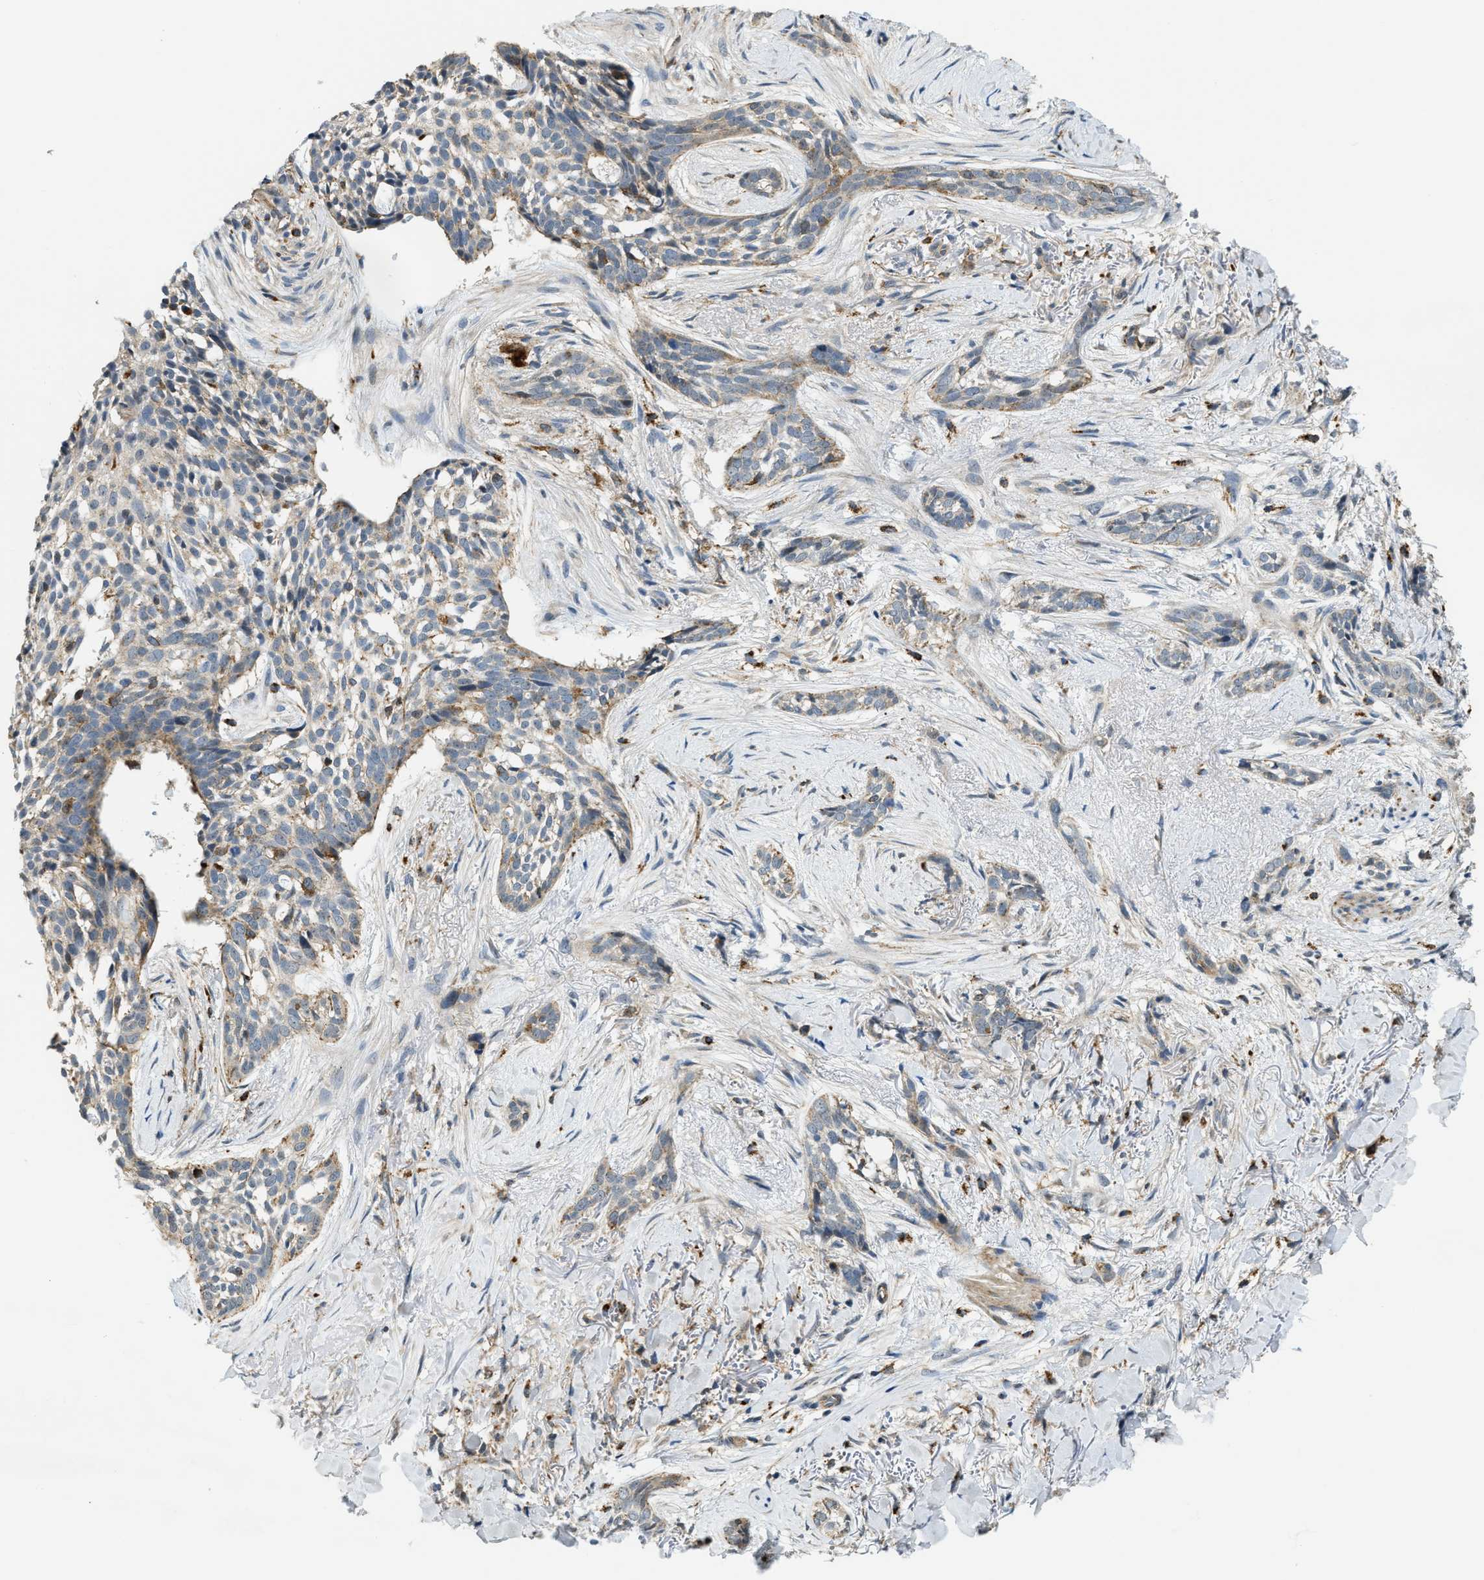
{"staining": {"intensity": "weak", "quantity": ">75%", "location": "cytoplasmic/membranous"}, "tissue": "skin cancer", "cell_type": "Tumor cells", "image_type": "cancer", "snomed": [{"axis": "morphology", "description": "Basal cell carcinoma"}, {"axis": "topography", "description": "Skin"}], "caption": "Skin basal cell carcinoma stained with immunohistochemistry (IHC) displays weak cytoplasmic/membranous positivity in about >75% of tumor cells.", "gene": "STARD3NL", "patient": {"sex": "female", "age": 88}}